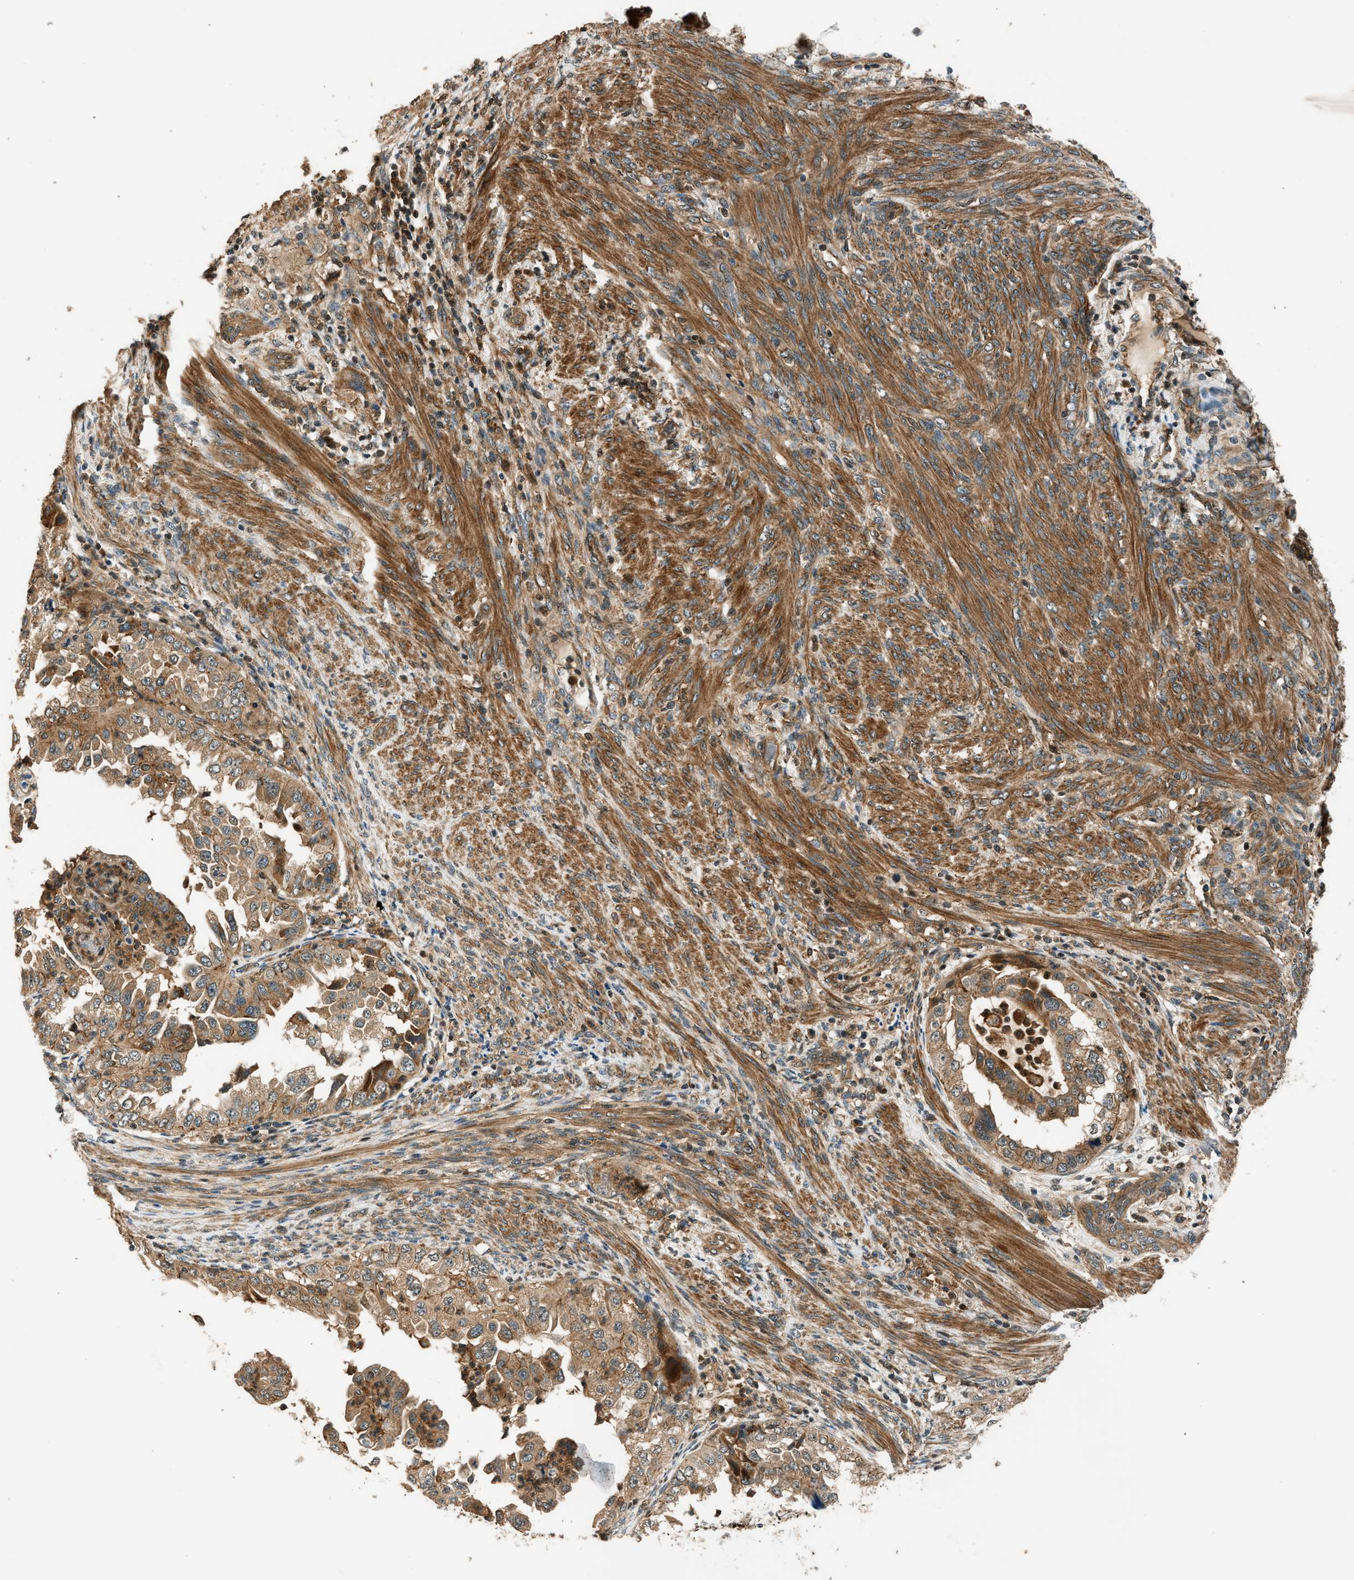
{"staining": {"intensity": "moderate", "quantity": ">75%", "location": "cytoplasmic/membranous"}, "tissue": "endometrial cancer", "cell_type": "Tumor cells", "image_type": "cancer", "snomed": [{"axis": "morphology", "description": "Adenocarcinoma, NOS"}, {"axis": "topography", "description": "Endometrium"}], "caption": "Moderate cytoplasmic/membranous expression is present in approximately >75% of tumor cells in endometrial cancer.", "gene": "ARHGEF11", "patient": {"sex": "female", "age": 85}}